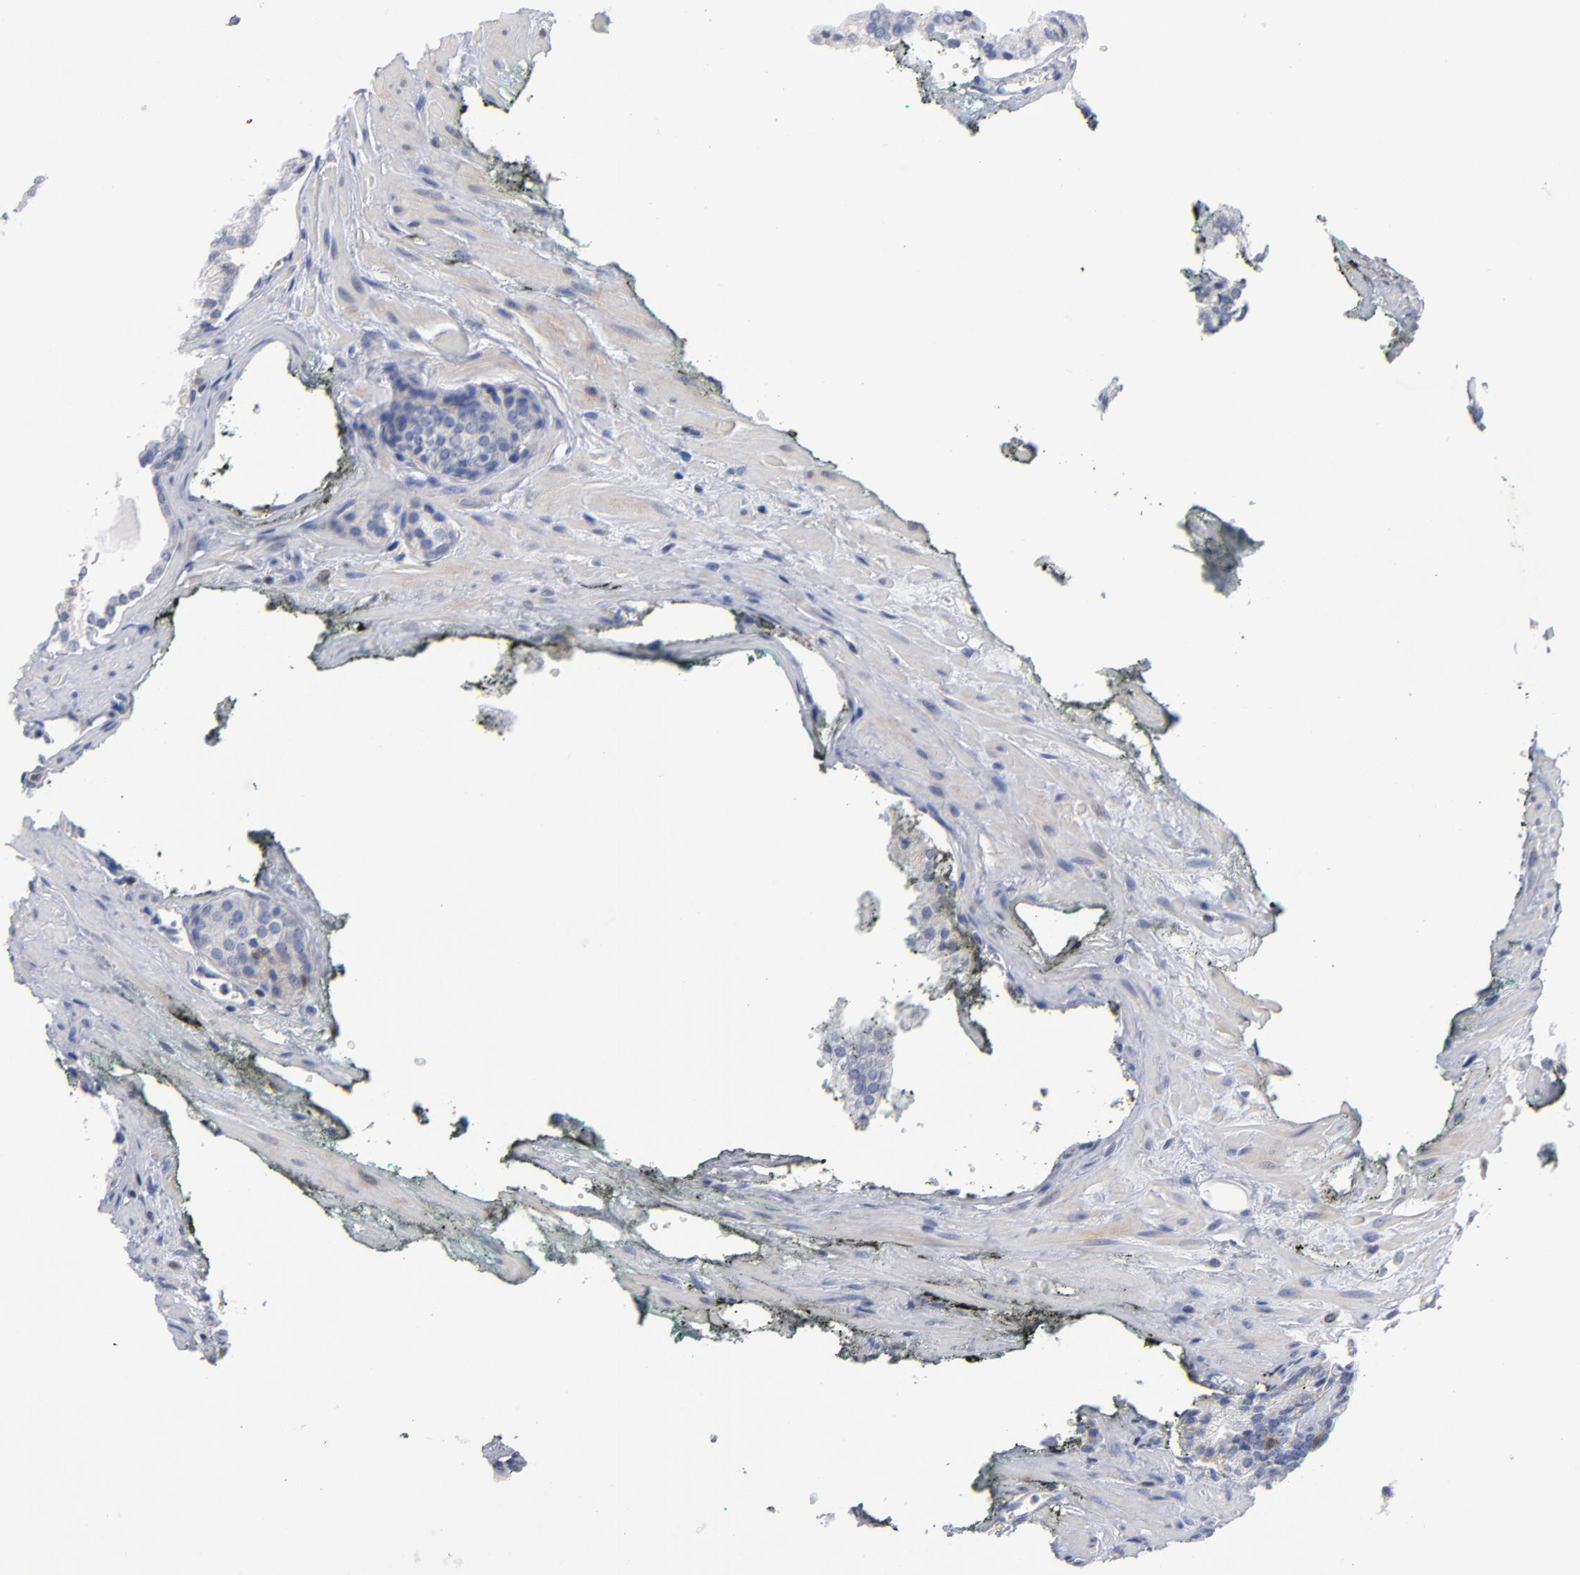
{"staining": {"intensity": "weak", "quantity": "25%-75%", "location": "cytoplasmic/membranous"}, "tissue": "prostate cancer", "cell_type": "Tumor cells", "image_type": "cancer", "snomed": [{"axis": "morphology", "description": "Adenocarcinoma, Medium grade"}, {"axis": "topography", "description": "Prostate"}], "caption": "The histopathology image reveals a brown stain indicating the presence of a protein in the cytoplasmic/membranous of tumor cells in prostate cancer.", "gene": "PDLIM2", "patient": {"sex": "male", "age": 60}}